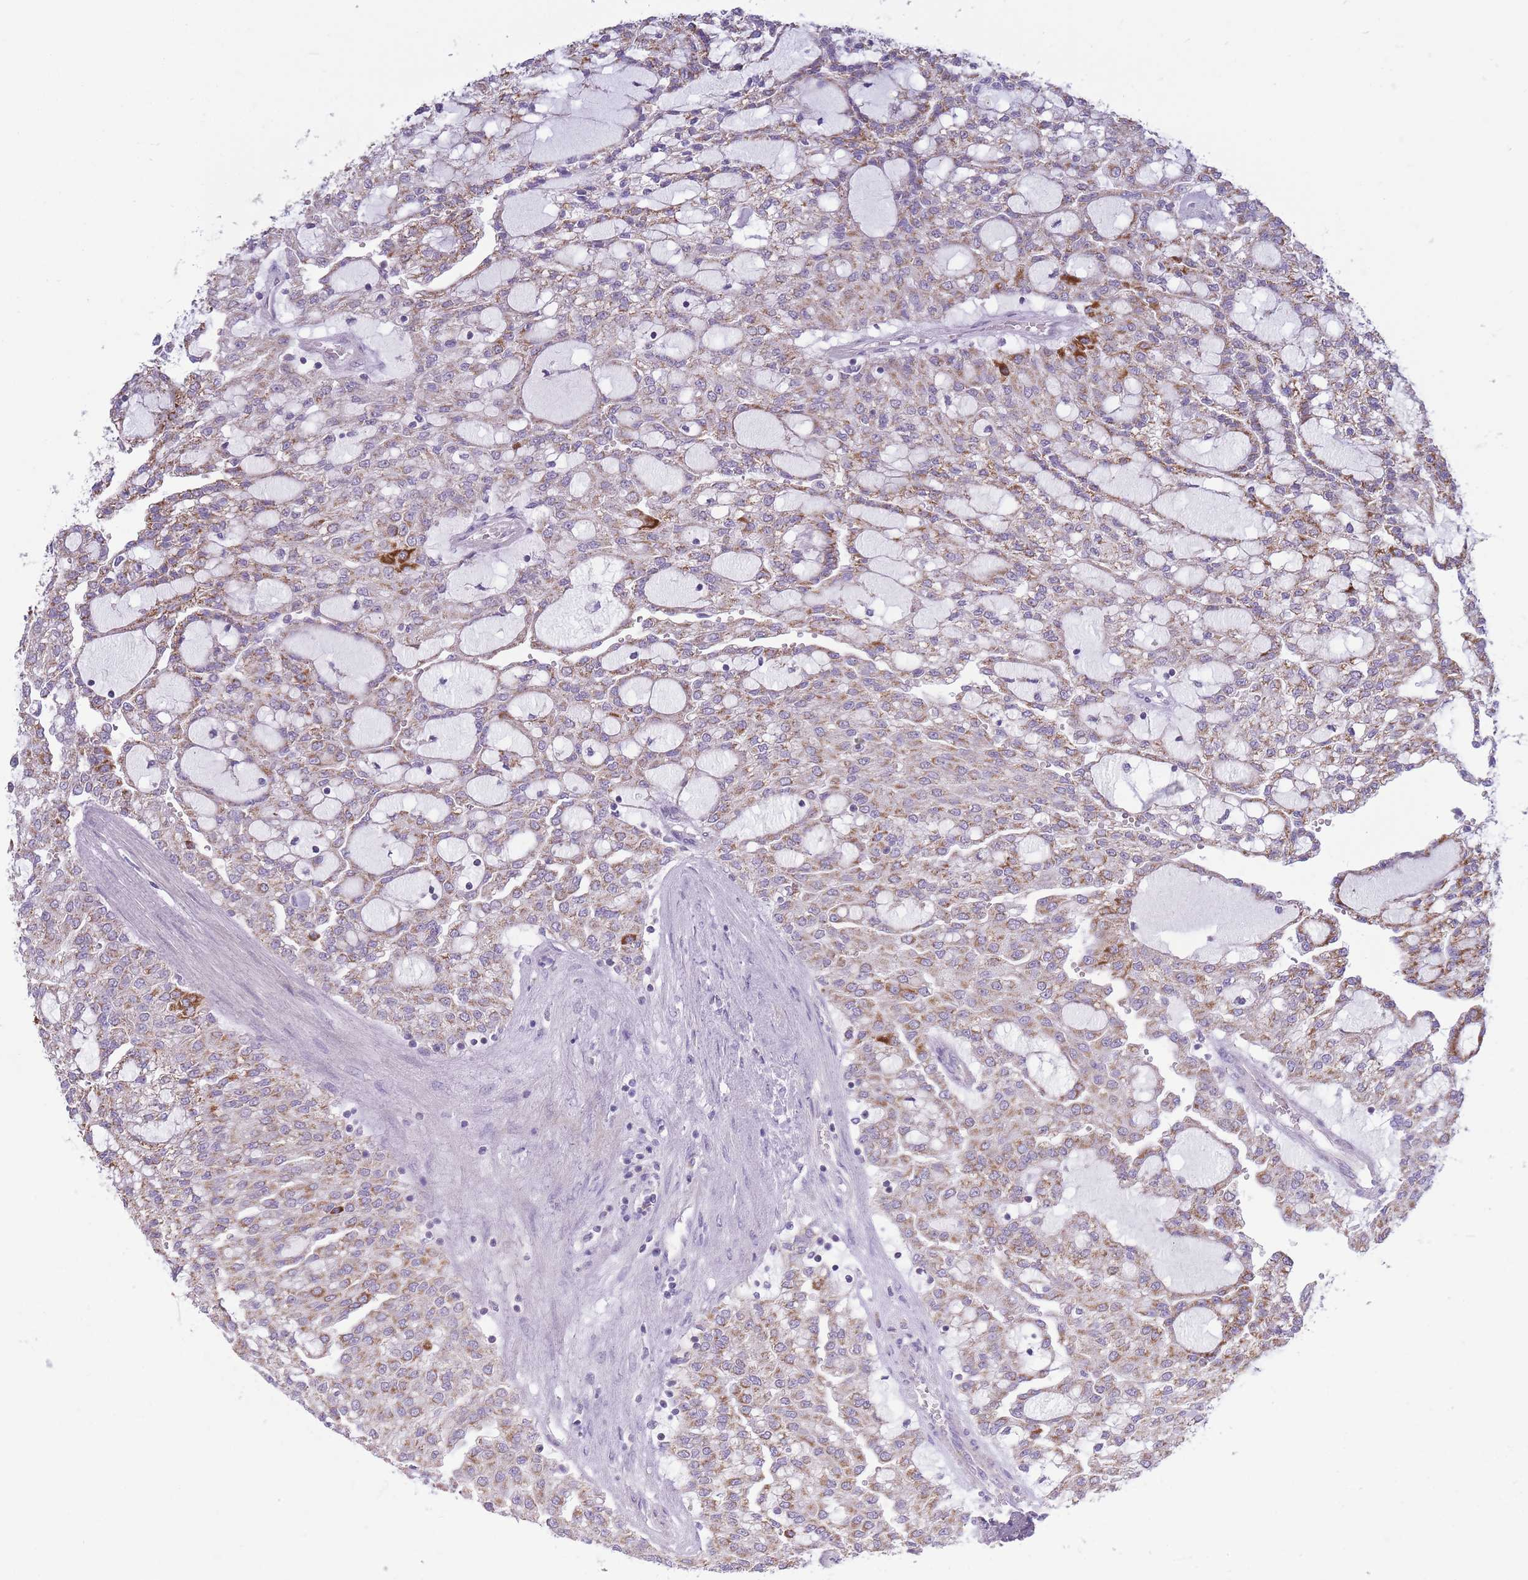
{"staining": {"intensity": "strong", "quantity": "<25%", "location": "cytoplasmic/membranous"}, "tissue": "renal cancer", "cell_type": "Tumor cells", "image_type": "cancer", "snomed": [{"axis": "morphology", "description": "Adenocarcinoma, NOS"}, {"axis": "topography", "description": "Kidney"}], "caption": "Immunohistochemistry (IHC) (DAB (3,3'-diaminobenzidine)) staining of renal cancer displays strong cytoplasmic/membranous protein staining in about <25% of tumor cells.", "gene": "ZBTB24", "patient": {"sex": "male", "age": 63}}